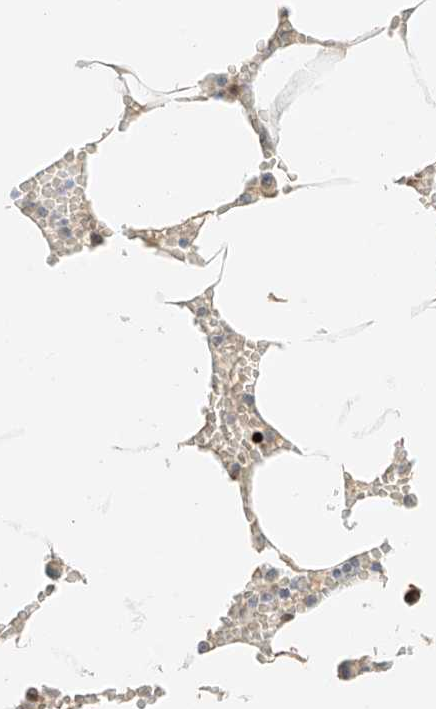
{"staining": {"intensity": "strong", "quantity": "25%-75%", "location": "nuclear"}, "tissue": "bone marrow", "cell_type": "Hematopoietic cells", "image_type": "normal", "snomed": [{"axis": "morphology", "description": "Normal tissue, NOS"}, {"axis": "topography", "description": "Bone marrow"}], "caption": "Immunohistochemistry (IHC) (DAB) staining of unremarkable bone marrow displays strong nuclear protein staining in approximately 25%-75% of hematopoietic cells. The staining was performed using DAB (3,3'-diaminobenzidine) to visualize the protein expression in brown, while the nuclei were stained in blue with hematoxylin (Magnification: 20x).", "gene": "MIPEP", "patient": {"sex": "male", "age": 70}}